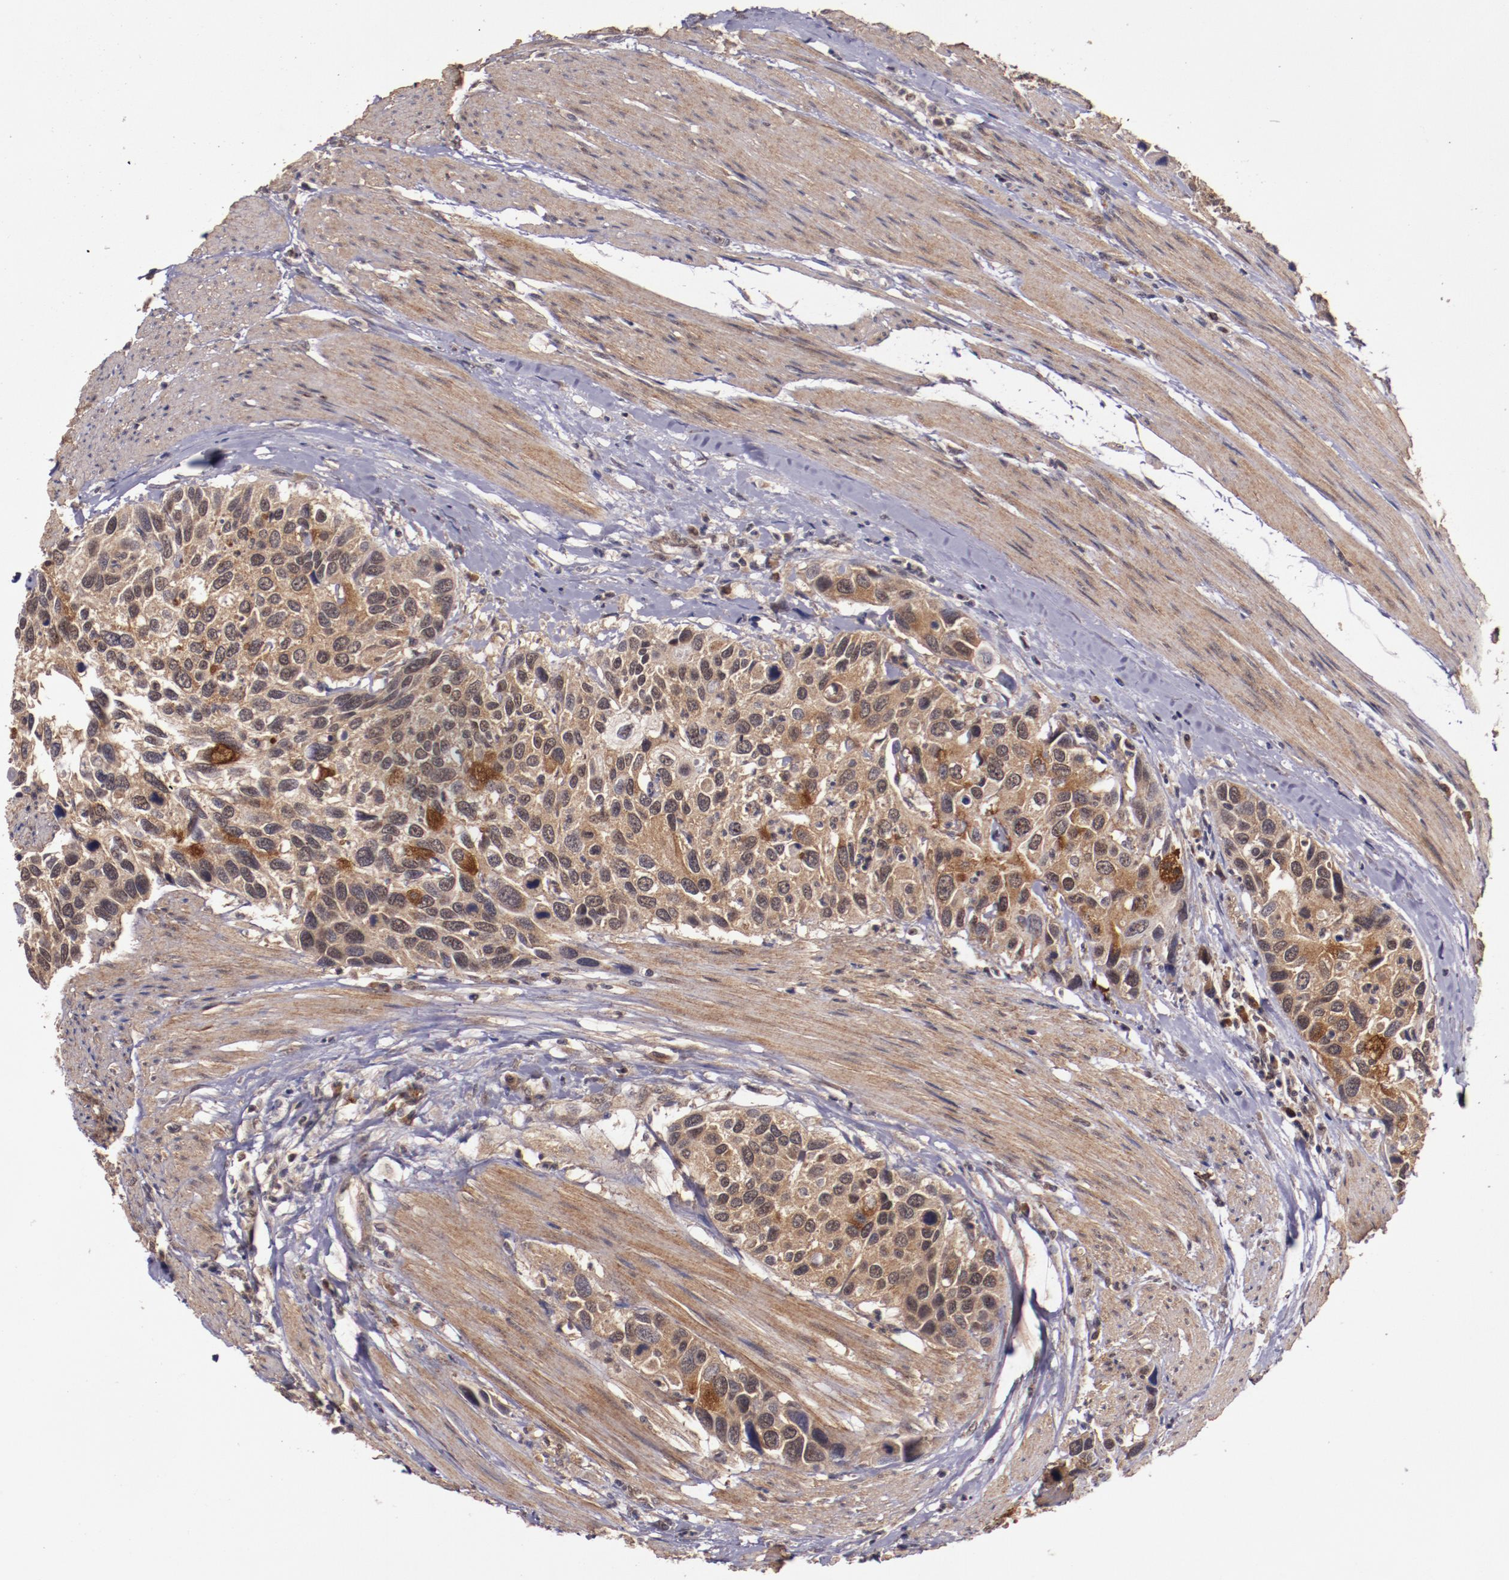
{"staining": {"intensity": "strong", "quantity": "<25%", "location": "cytoplasmic/membranous"}, "tissue": "urothelial cancer", "cell_type": "Tumor cells", "image_type": "cancer", "snomed": [{"axis": "morphology", "description": "Urothelial carcinoma, High grade"}, {"axis": "topography", "description": "Urinary bladder"}], "caption": "Immunohistochemistry of high-grade urothelial carcinoma shows medium levels of strong cytoplasmic/membranous staining in about <25% of tumor cells.", "gene": "FTSJ1", "patient": {"sex": "male", "age": 66}}